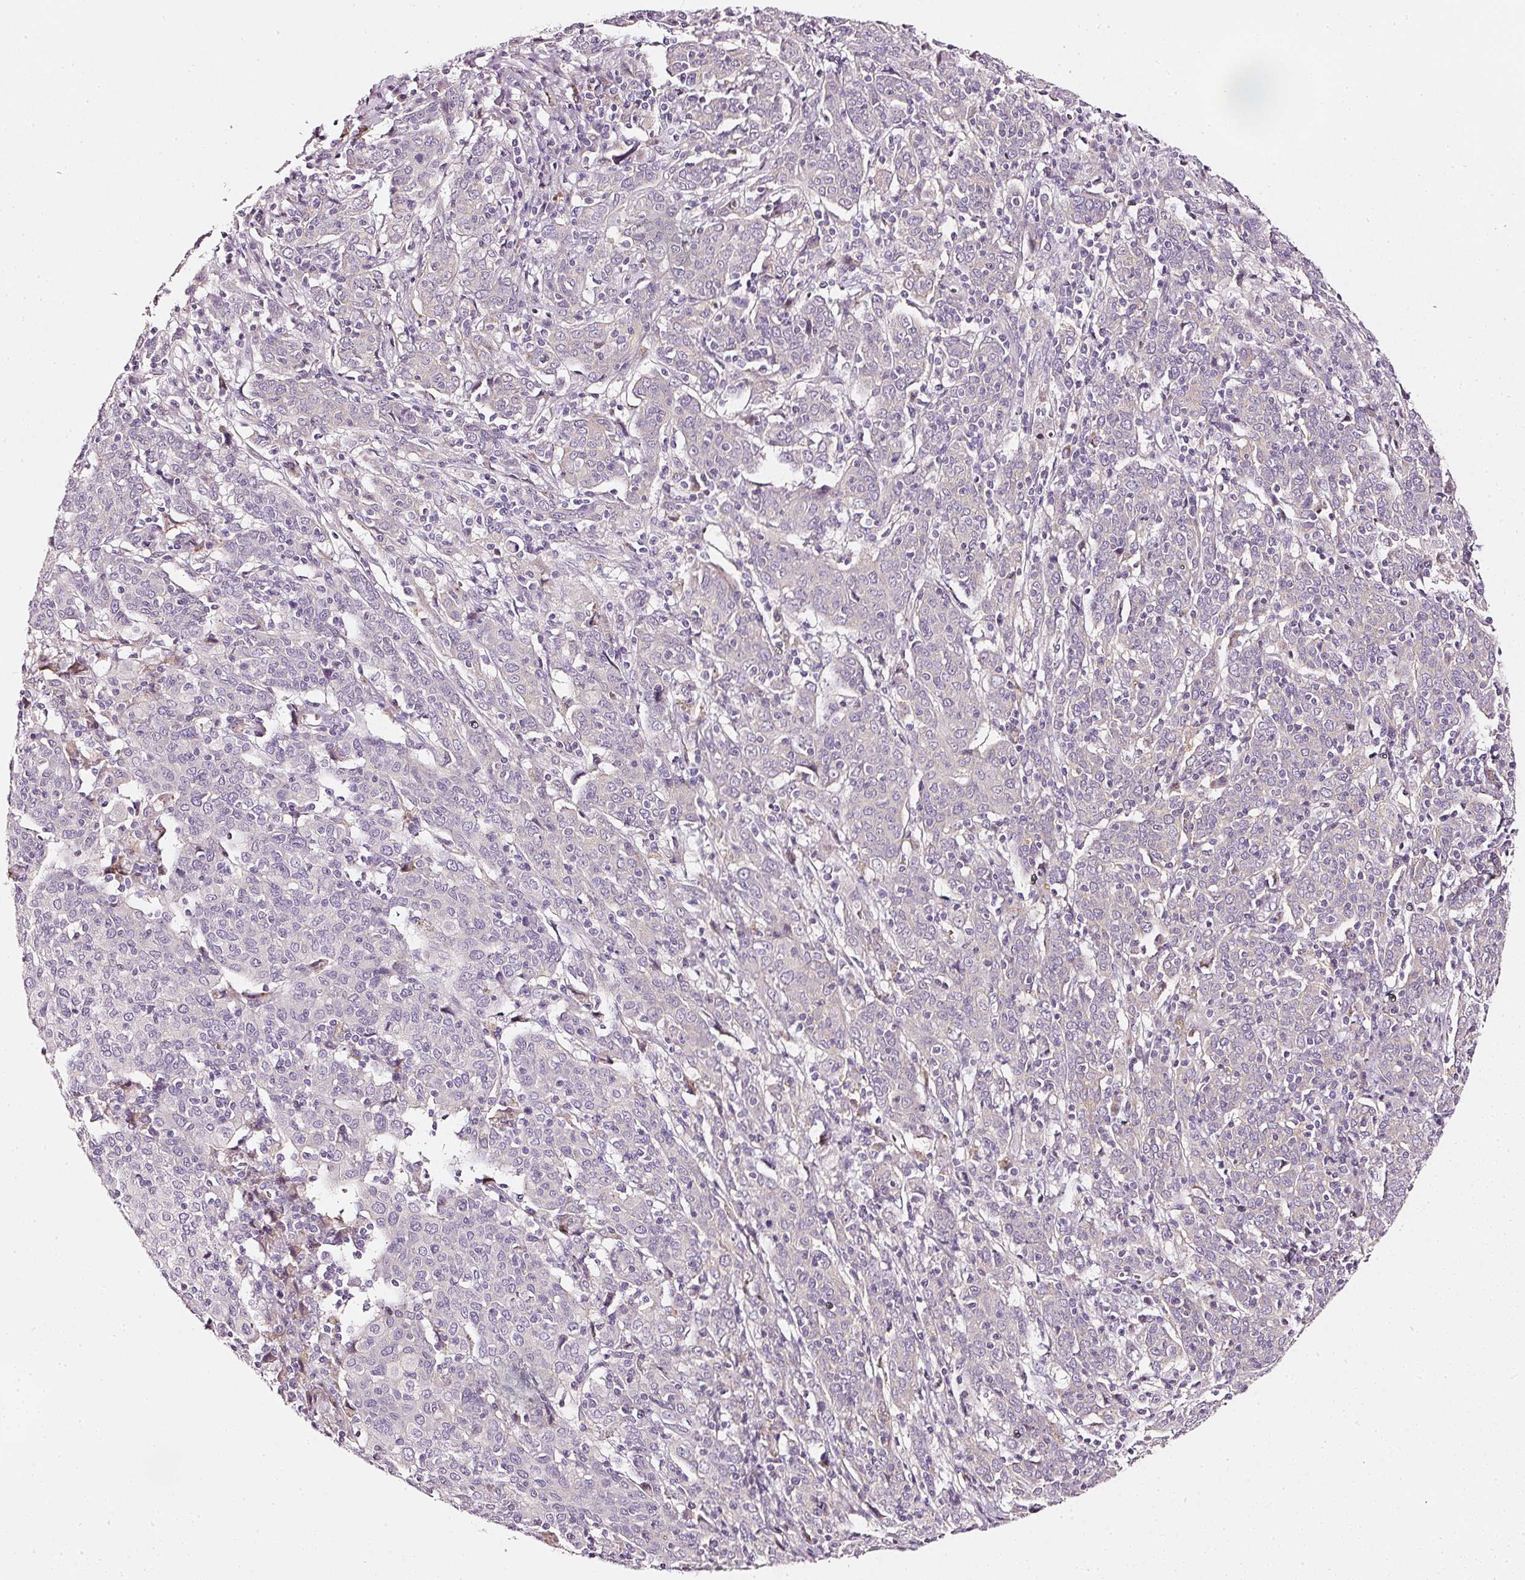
{"staining": {"intensity": "negative", "quantity": "none", "location": "none"}, "tissue": "cervical cancer", "cell_type": "Tumor cells", "image_type": "cancer", "snomed": [{"axis": "morphology", "description": "Squamous cell carcinoma, NOS"}, {"axis": "topography", "description": "Cervix"}], "caption": "DAB (3,3'-diaminobenzidine) immunohistochemical staining of cervical cancer (squamous cell carcinoma) shows no significant positivity in tumor cells.", "gene": "CNP", "patient": {"sex": "female", "age": 67}}